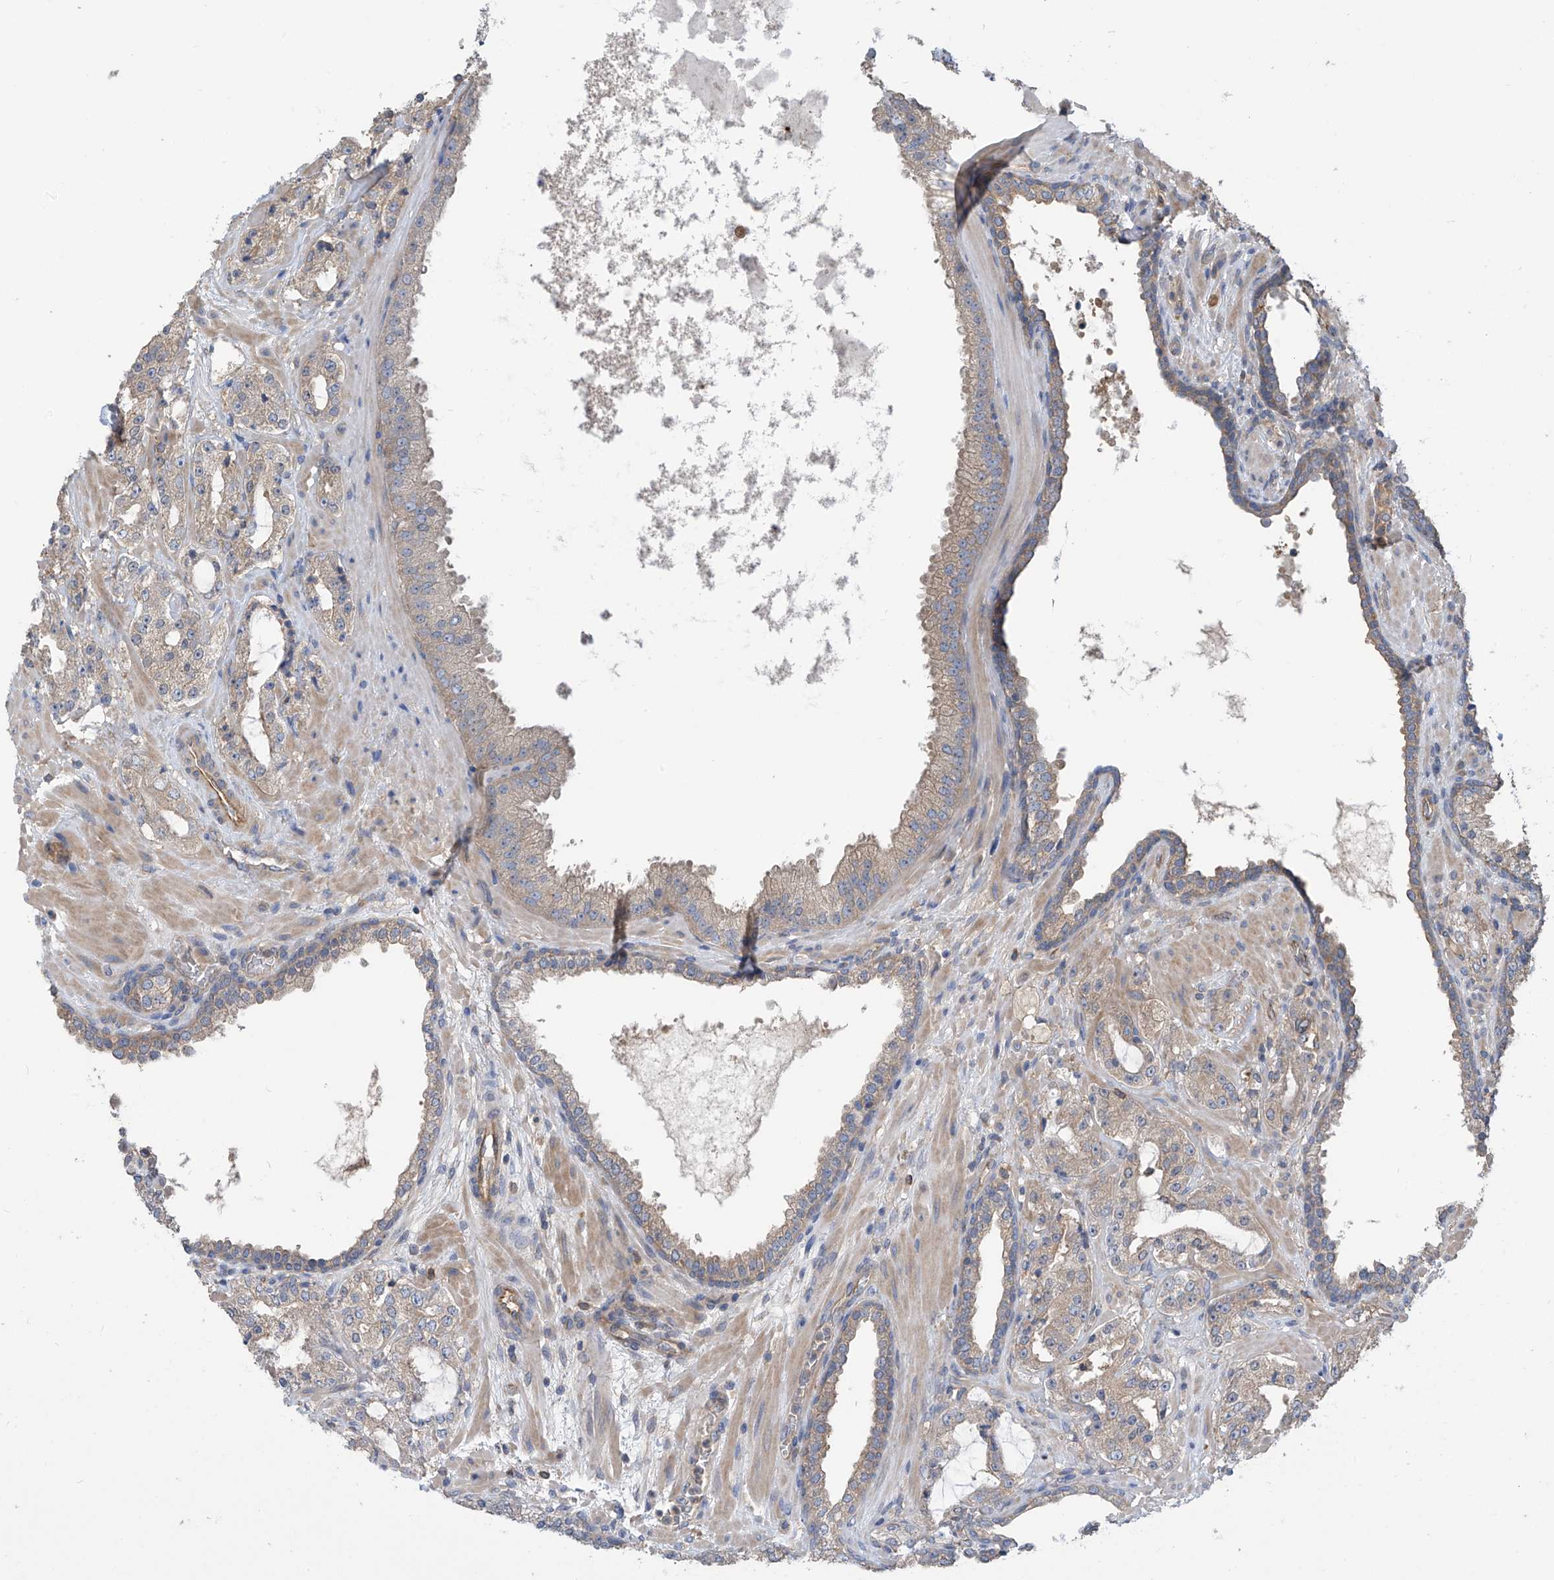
{"staining": {"intensity": "weak", "quantity": ">75%", "location": "cytoplasmic/membranous"}, "tissue": "prostate cancer", "cell_type": "Tumor cells", "image_type": "cancer", "snomed": [{"axis": "morphology", "description": "Adenocarcinoma, High grade"}, {"axis": "topography", "description": "Prostate"}], "caption": "A micrograph showing weak cytoplasmic/membranous positivity in approximately >75% of tumor cells in prostate adenocarcinoma (high-grade), as visualized by brown immunohistochemical staining.", "gene": "PHACTR4", "patient": {"sex": "male", "age": 64}}